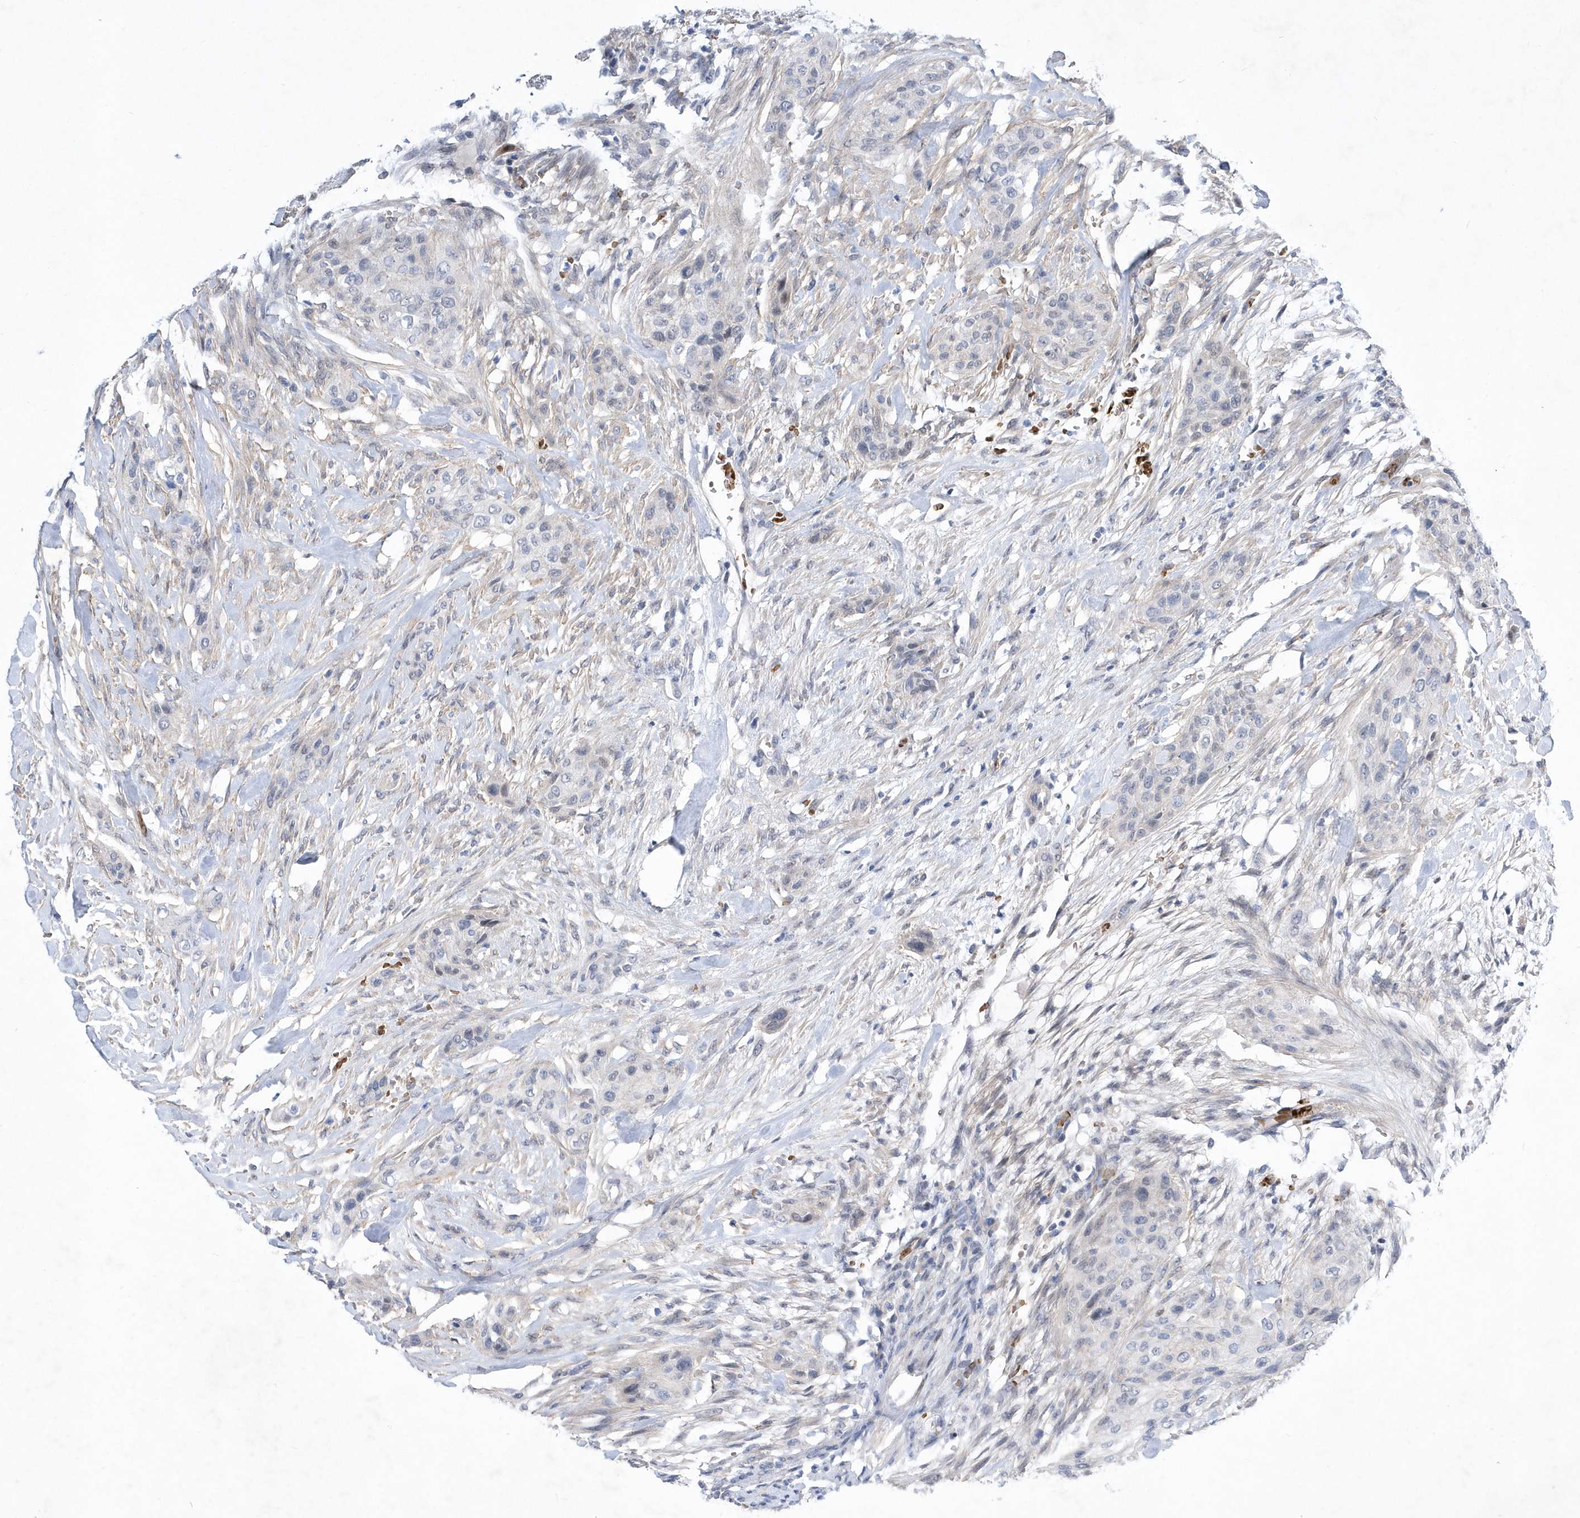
{"staining": {"intensity": "negative", "quantity": "none", "location": "none"}, "tissue": "urothelial cancer", "cell_type": "Tumor cells", "image_type": "cancer", "snomed": [{"axis": "morphology", "description": "Urothelial carcinoma, High grade"}, {"axis": "topography", "description": "Urinary bladder"}], "caption": "A histopathology image of high-grade urothelial carcinoma stained for a protein demonstrates no brown staining in tumor cells.", "gene": "ZNF875", "patient": {"sex": "male", "age": 35}}